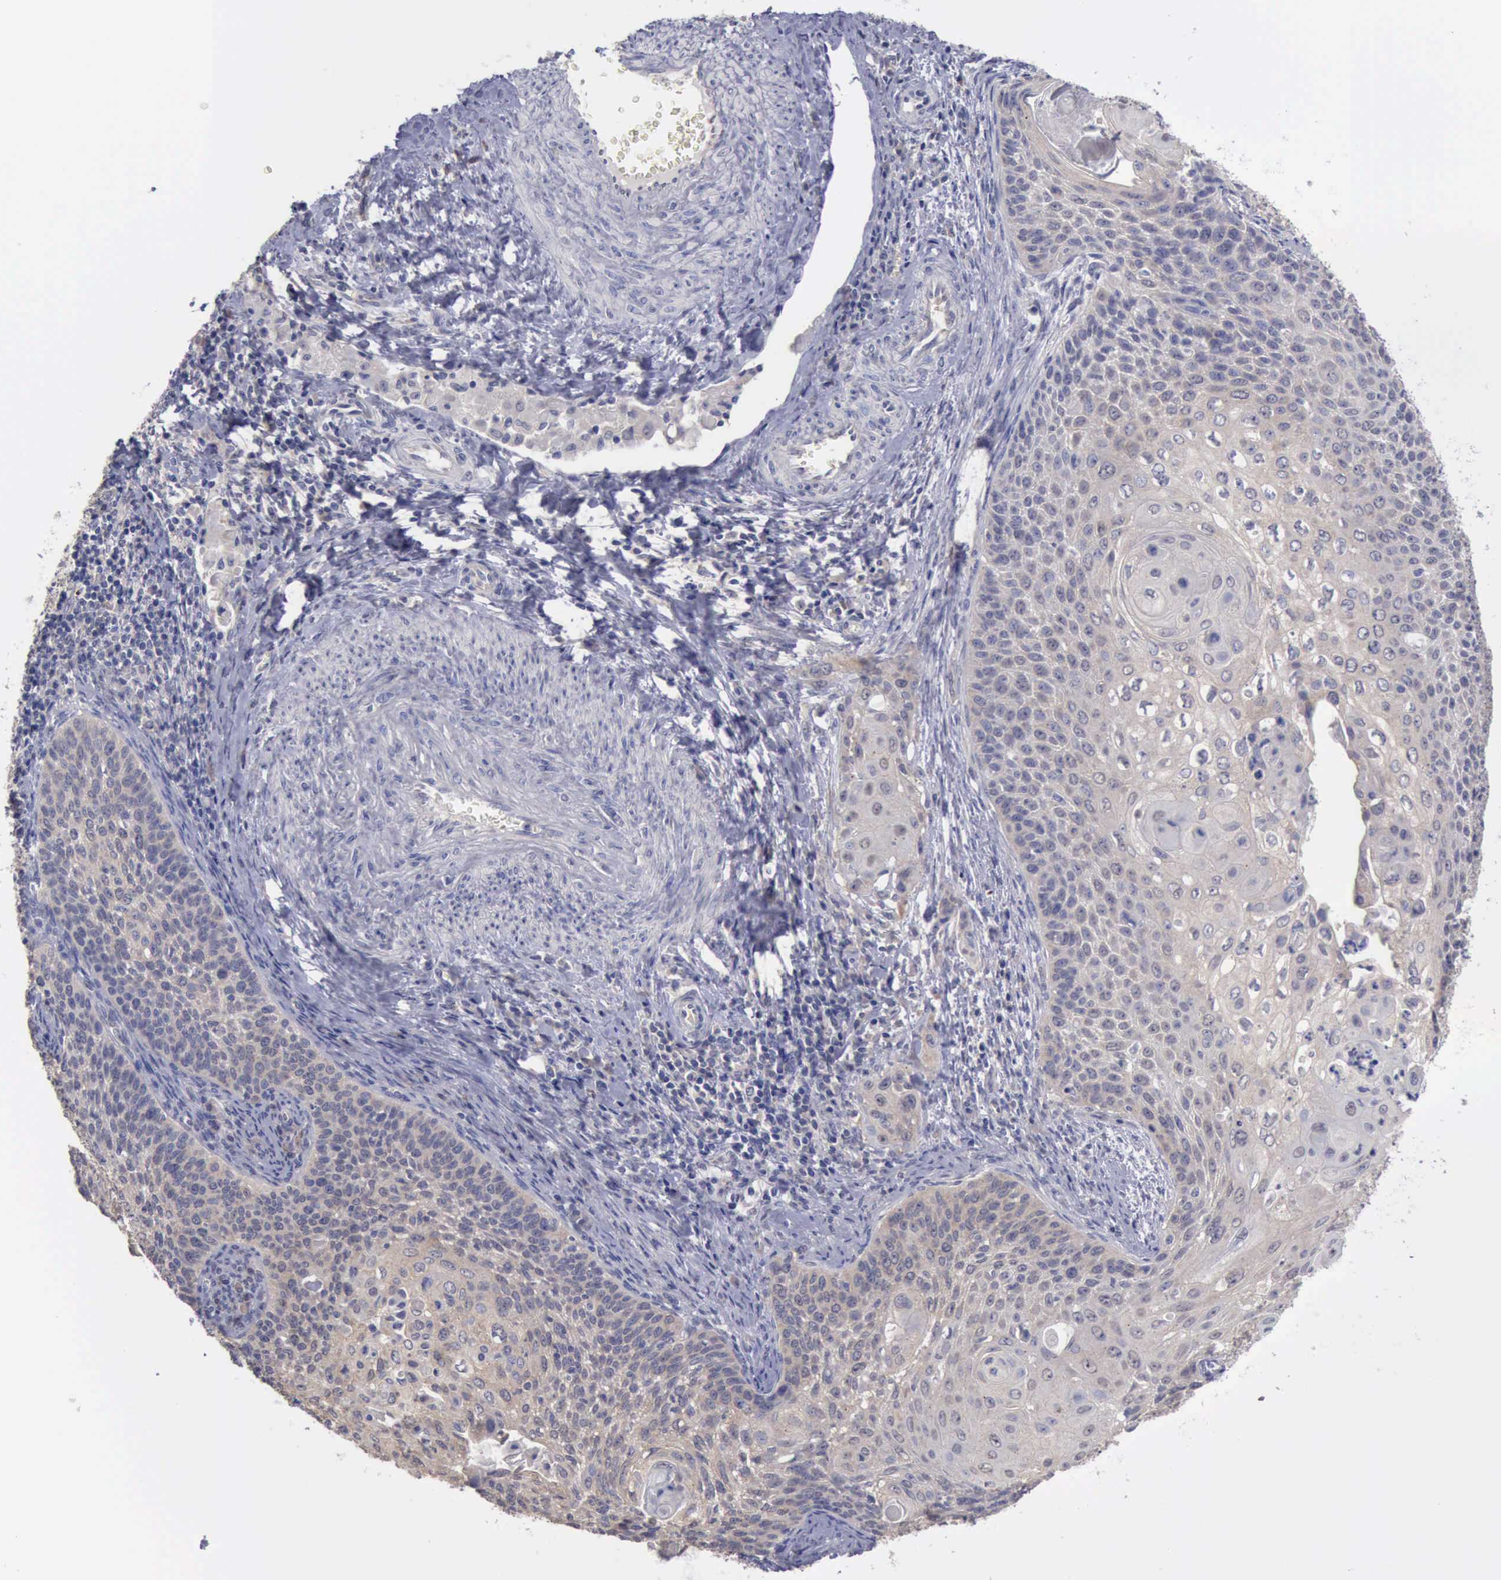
{"staining": {"intensity": "weak", "quantity": "<25%", "location": "cytoplasmic/membranous"}, "tissue": "cervical cancer", "cell_type": "Tumor cells", "image_type": "cancer", "snomed": [{"axis": "morphology", "description": "Squamous cell carcinoma, NOS"}, {"axis": "topography", "description": "Cervix"}], "caption": "Immunohistochemistry (IHC) image of cervical cancer (squamous cell carcinoma) stained for a protein (brown), which displays no positivity in tumor cells.", "gene": "PHKA1", "patient": {"sex": "female", "age": 33}}